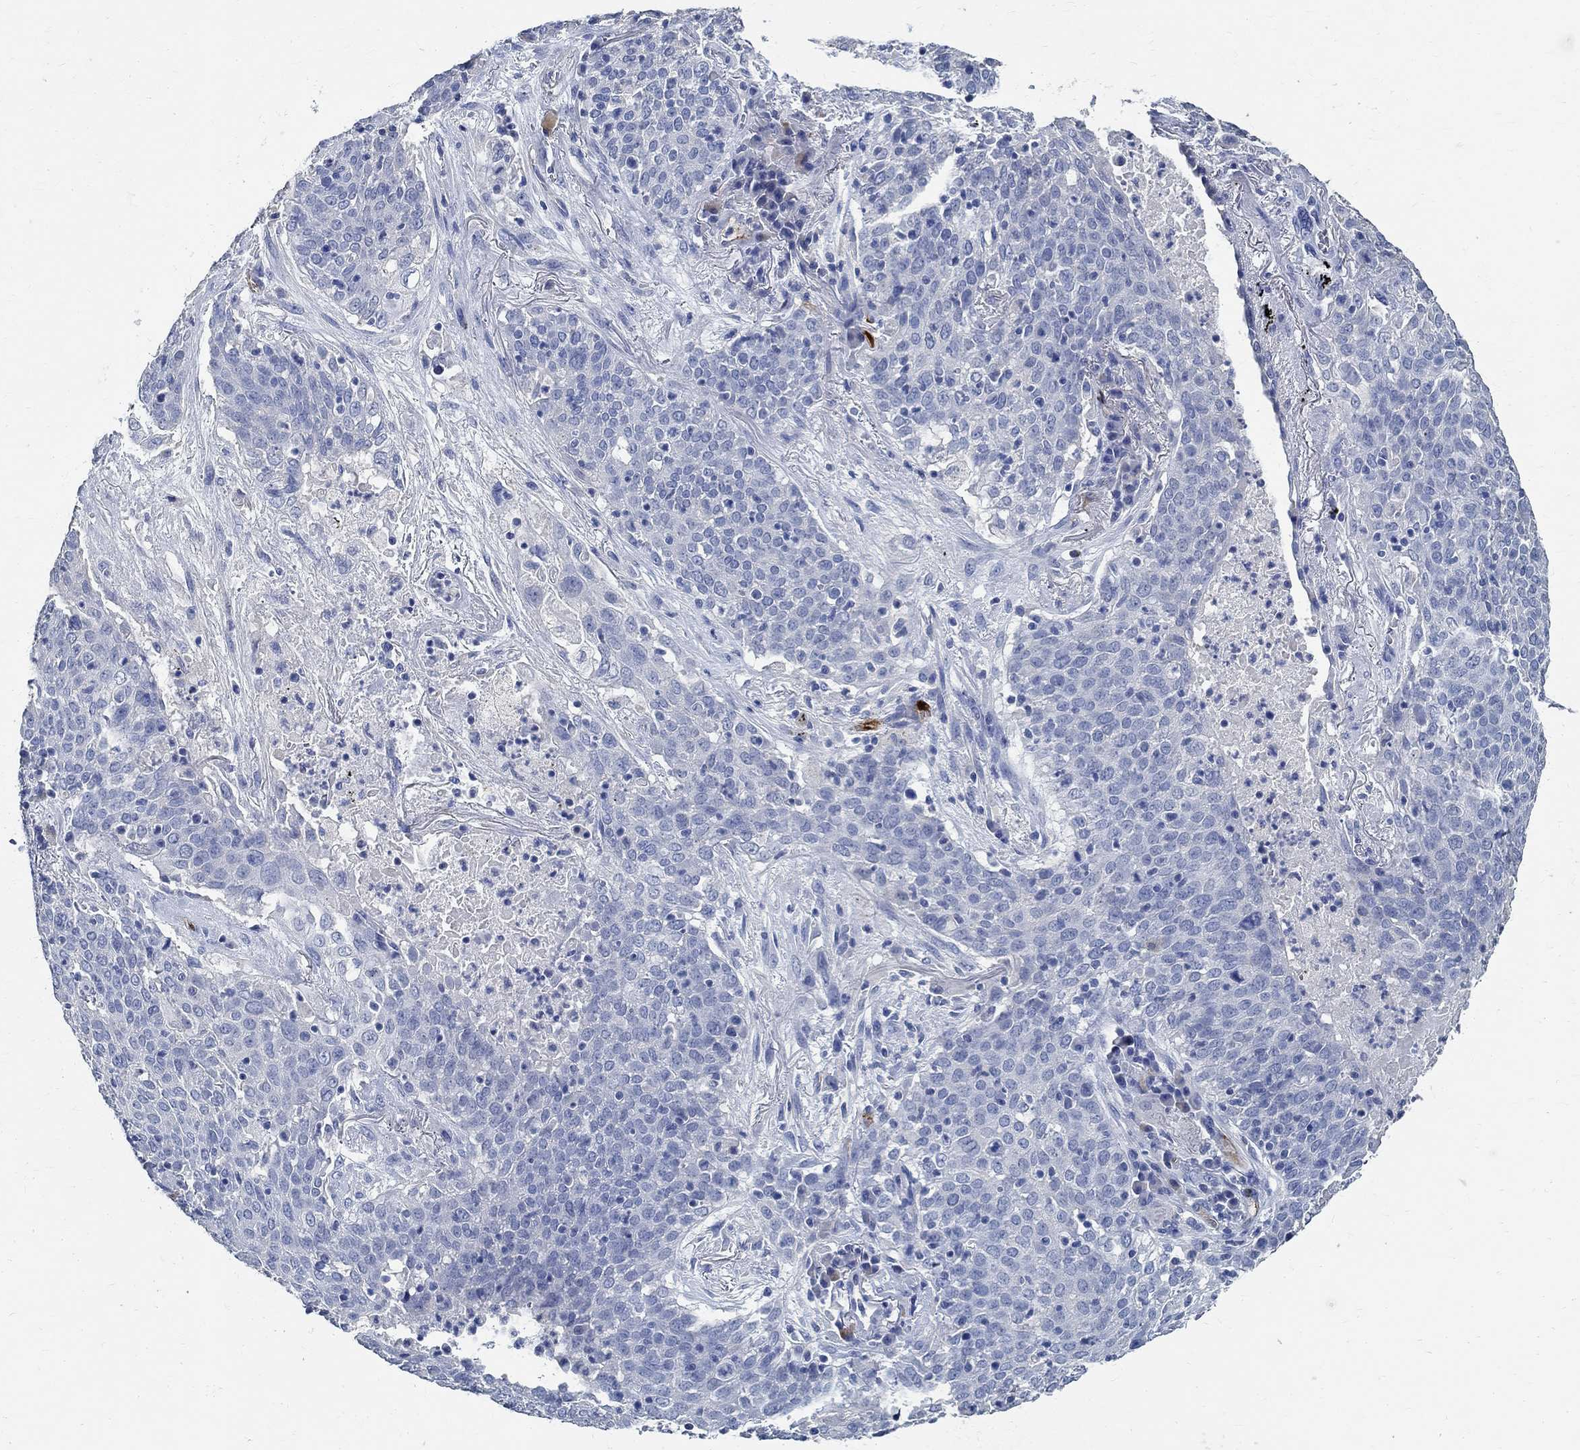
{"staining": {"intensity": "negative", "quantity": "none", "location": "none"}, "tissue": "lung cancer", "cell_type": "Tumor cells", "image_type": "cancer", "snomed": [{"axis": "morphology", "description": "Squamous cell carcinoma, NOS"}, {"axis": "topography", "description": "Lung"}], "caption": "Immunohistochemistry of lung squamous cell carcinoma reveals no expression in tumor cells.", "gene": "PRX", "patient": {"sex": "male", "age": 82}}